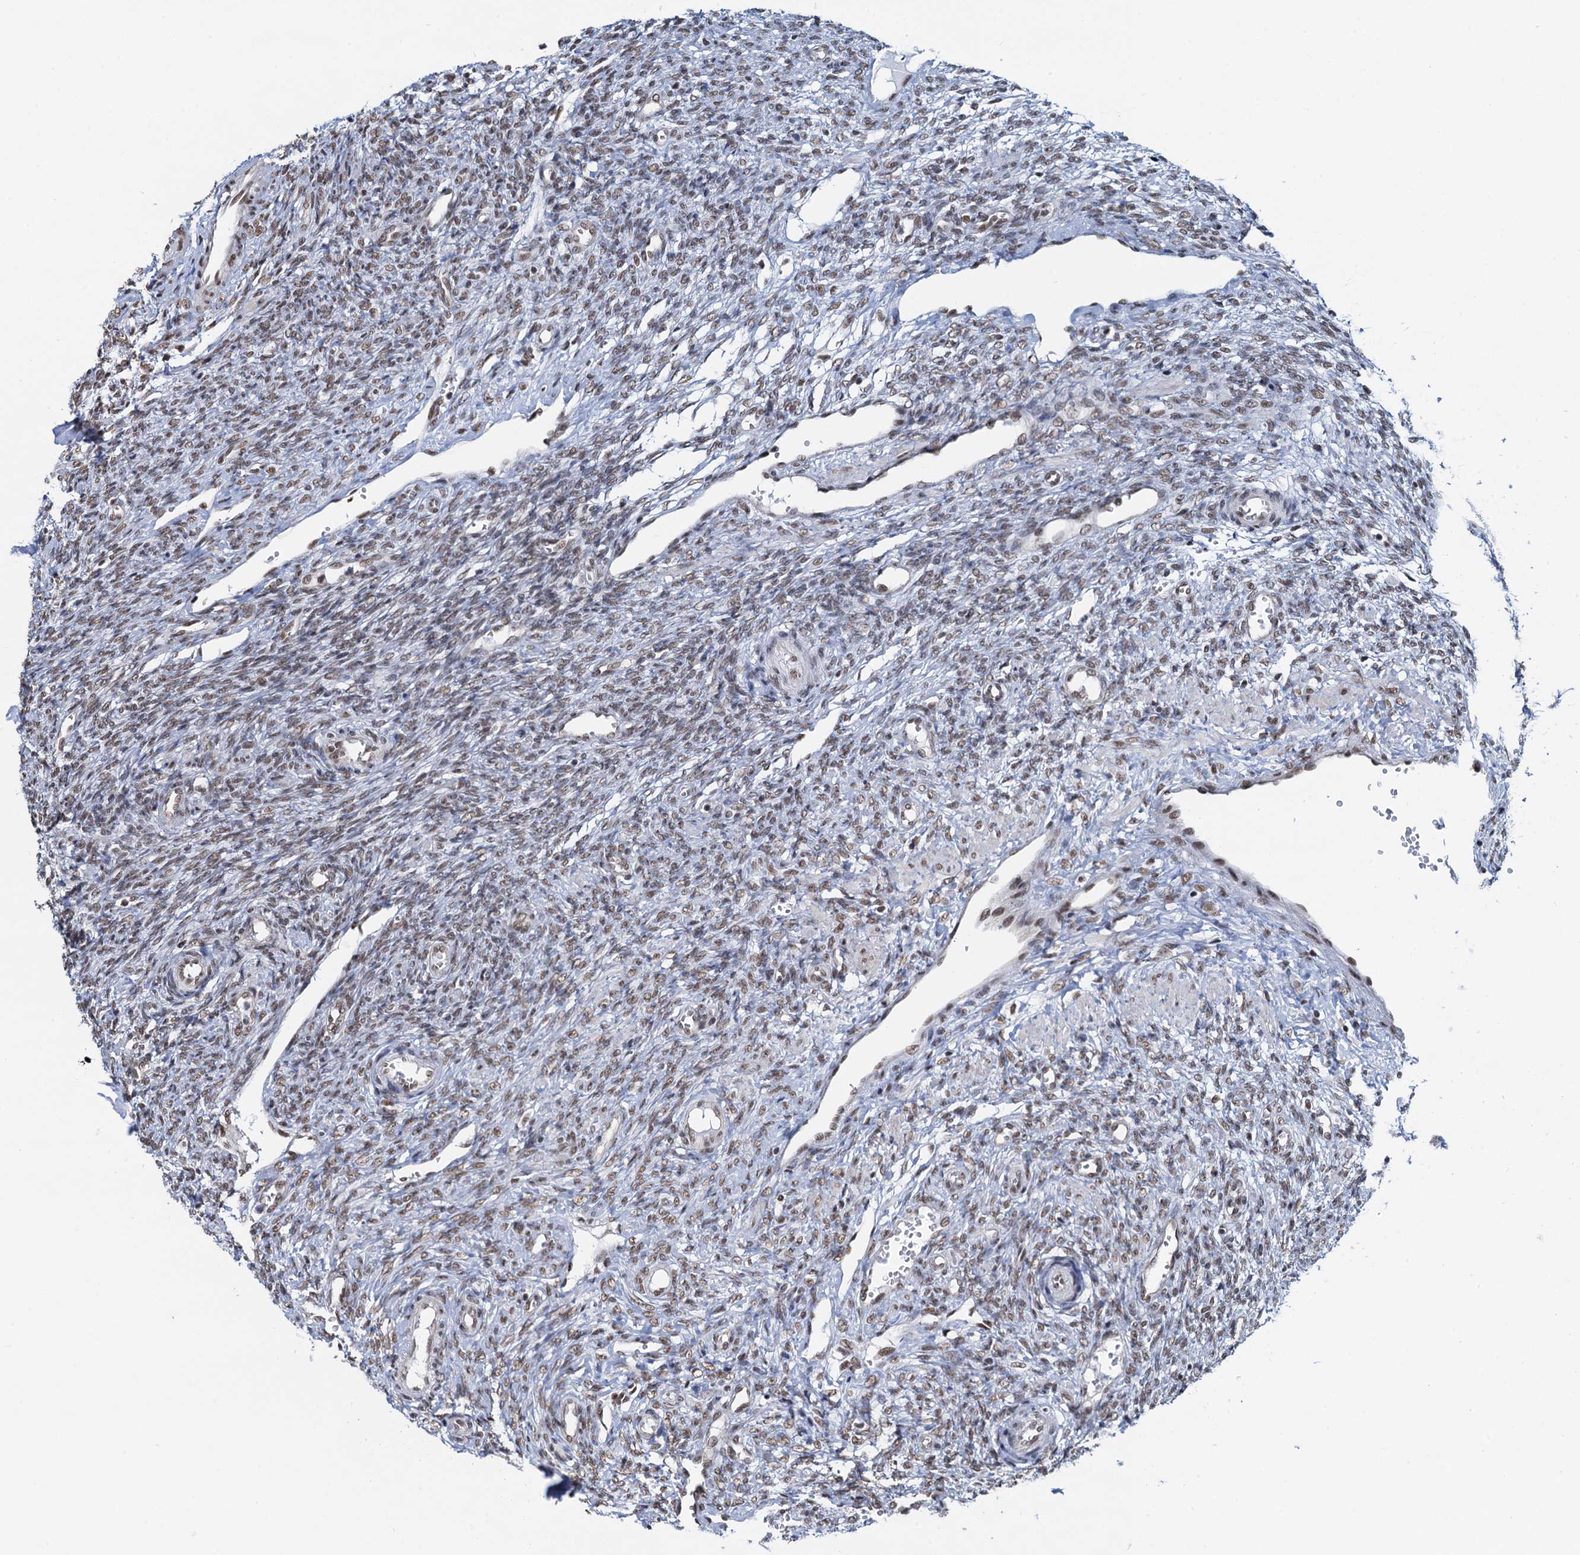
{"staining": {"intensity": "moderate", "quantity": ">75%", "location": "nuclear"}, "tissue": "ovary", "cell_type": "Follicle cells", "image_type": "normal", "snomed": [{"axis": "morphology", "description": "Normal tissue, NOS"}, {"axis": "topography", "description": "Ovary"}], "caption": "IHC of normal human ovary reveals medium levels of moderate nuclear expression in approximately >75% of follicle cells.", "gene": "ZNF609", "patient": {"sex": "female", "age": 41}}